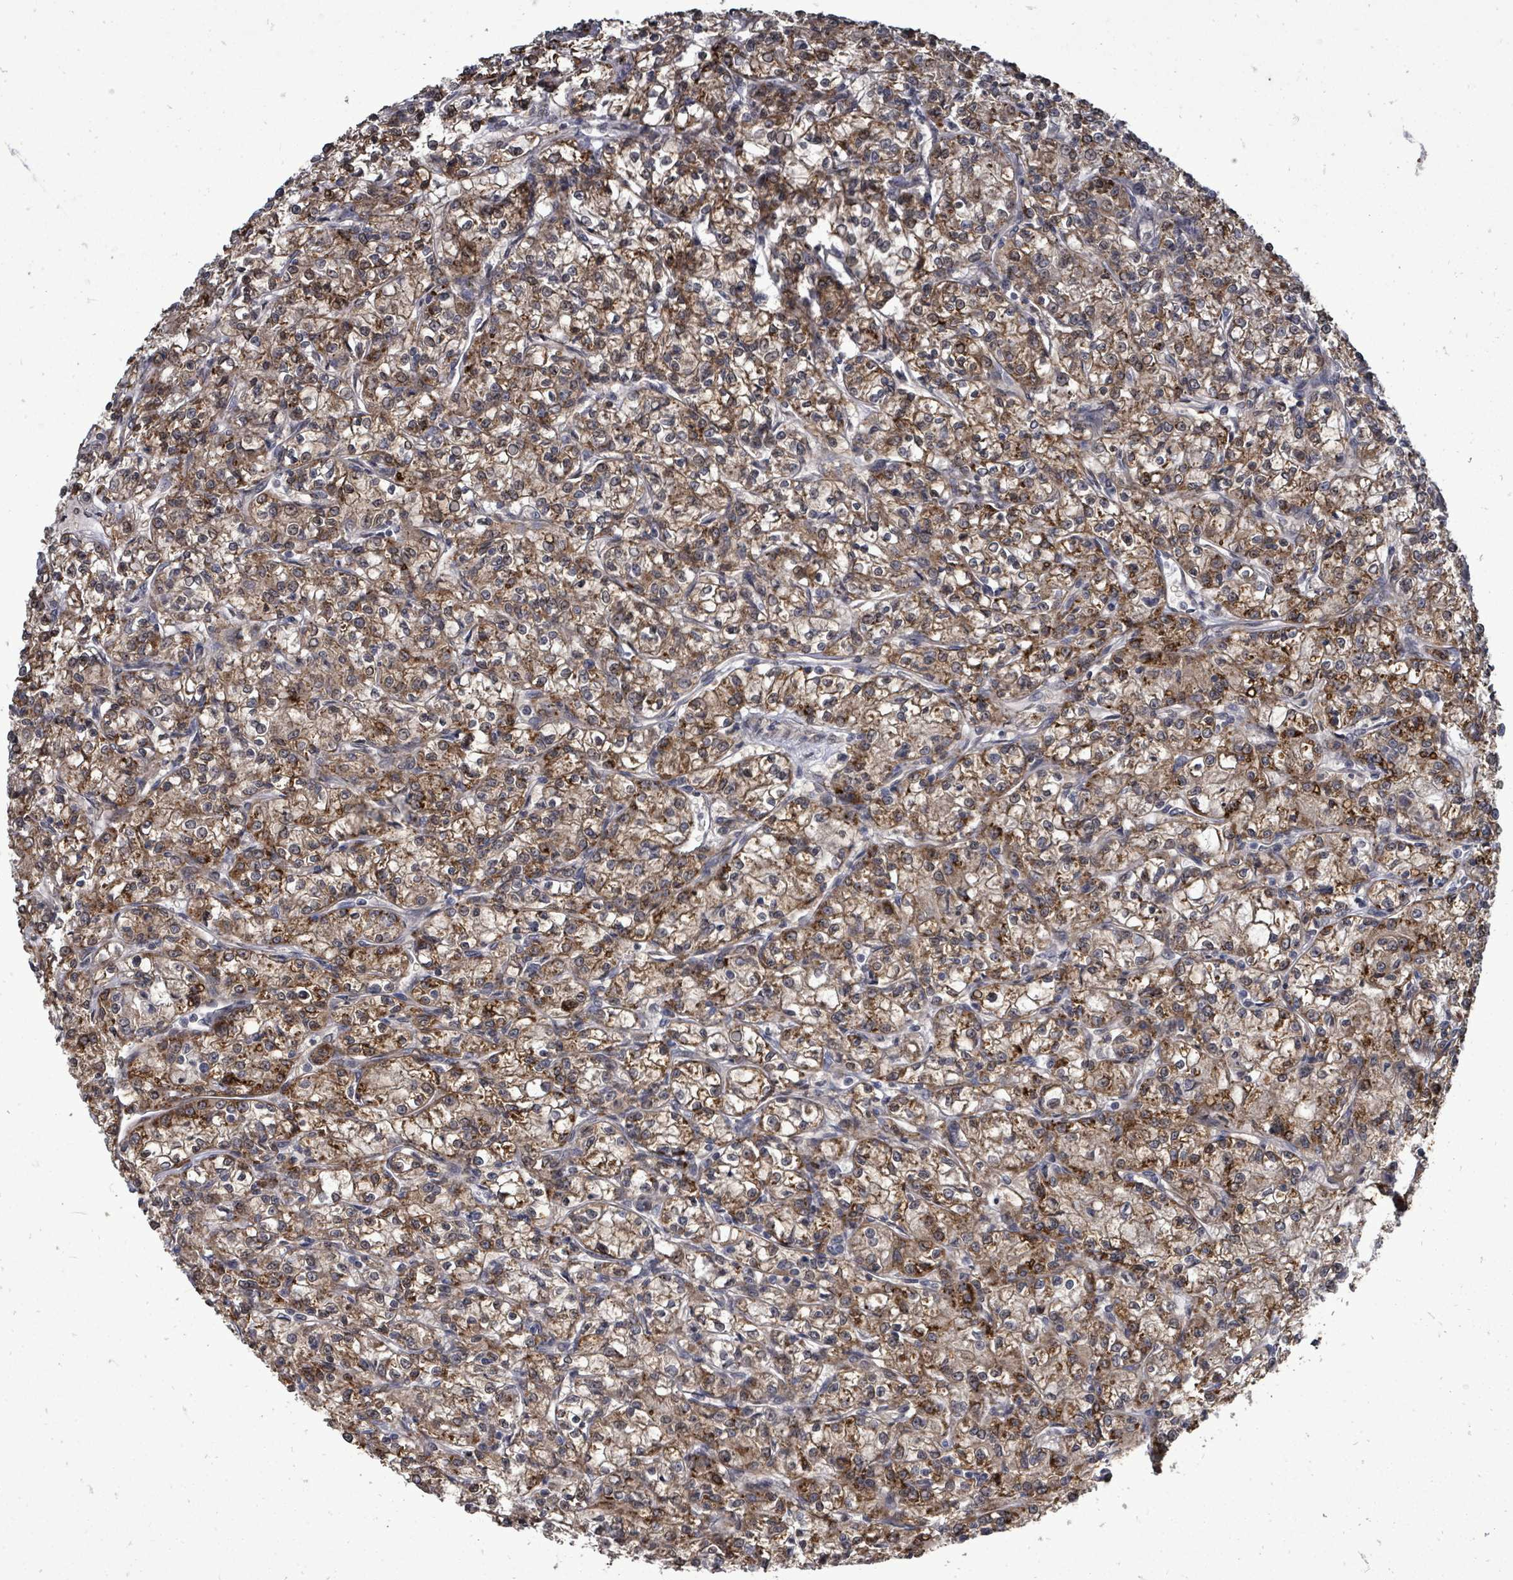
{"staining": {"intensity": "strong", "quantity": ">75%", "location": "cytoplasmic/membranous"}, "tissue": "renal cancer", "cell_type": "Tumor cells", "image_type": "cancer", "snomed": [{"axis": "morphology", "description": "Adenocarcinoma, NOS"}, {"axis": "topography", "description": "Kidney"}], "caption": "DAB (3,3'-diaminobenzidine) immunohistochemical staining of human adenocarcinoma (renal) exhibits strong cytoplasmic/membranous protein positivity in about >75% of tumor cells. (brown staining indicates protein expression, while blue staining denotes nuclei).", "gene": "RALGAPB", "patient": {"sex": "female", "age": 59}}